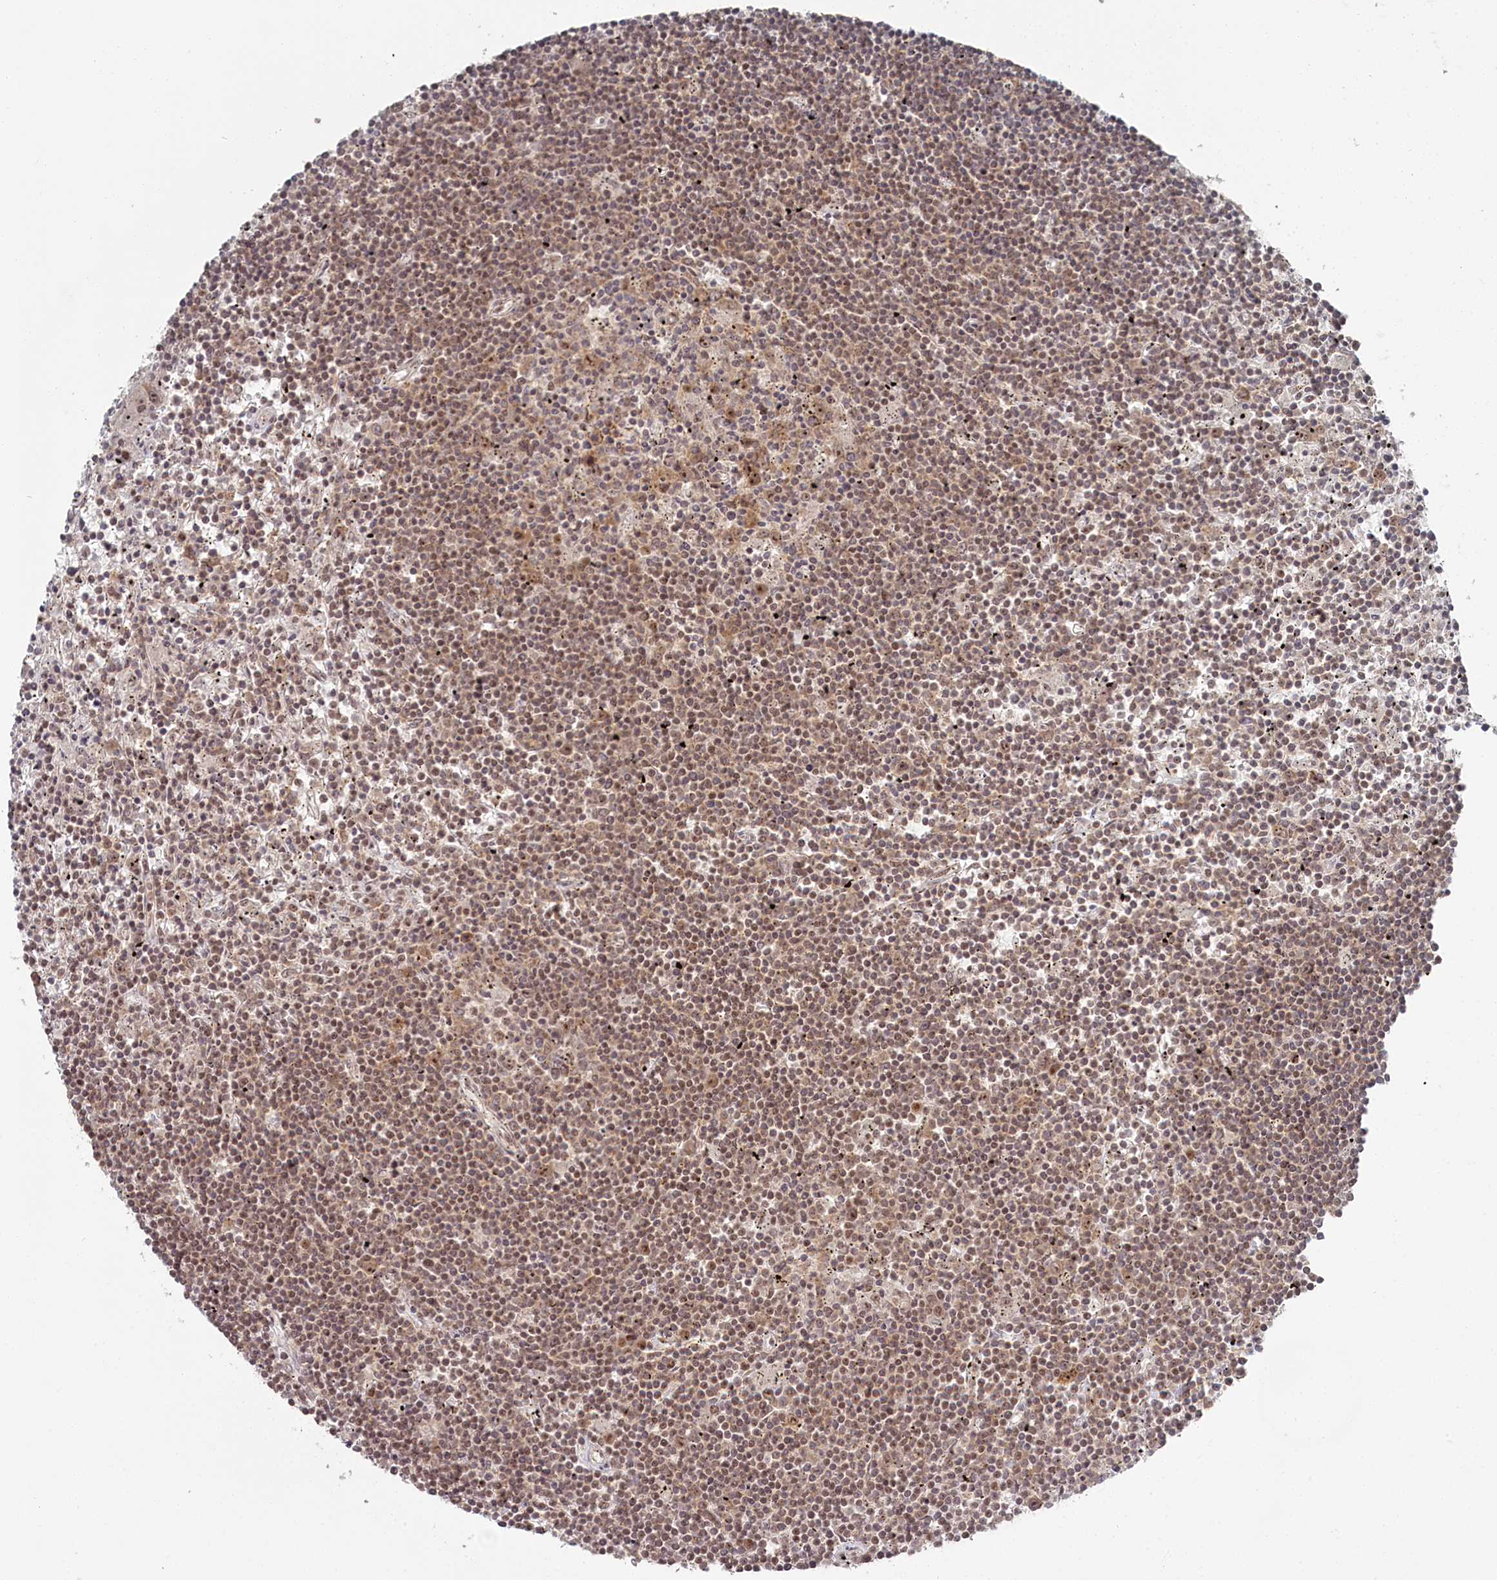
{"staining": {"intensity": "weak", "quantity": ">75%", "location": "nuclear"}, "tissue": "lymphoma", "cell_type": "Tumor cells", "image_type": "cancer", "snomed": [{"axis": "morphology", "description": "Malignant lymphoma, non-Hodgkin's type, Low grade"}, {"axis": "topography", "description": "Spleen"}], "caption": "Human low-grade malignant lymphoma, non-Hodgkin's type stained with a protein marker demonstrates weak staining in tumor cells.", "gene": "EXOSC1", "patient": {"sex": "male", "age": 76}}